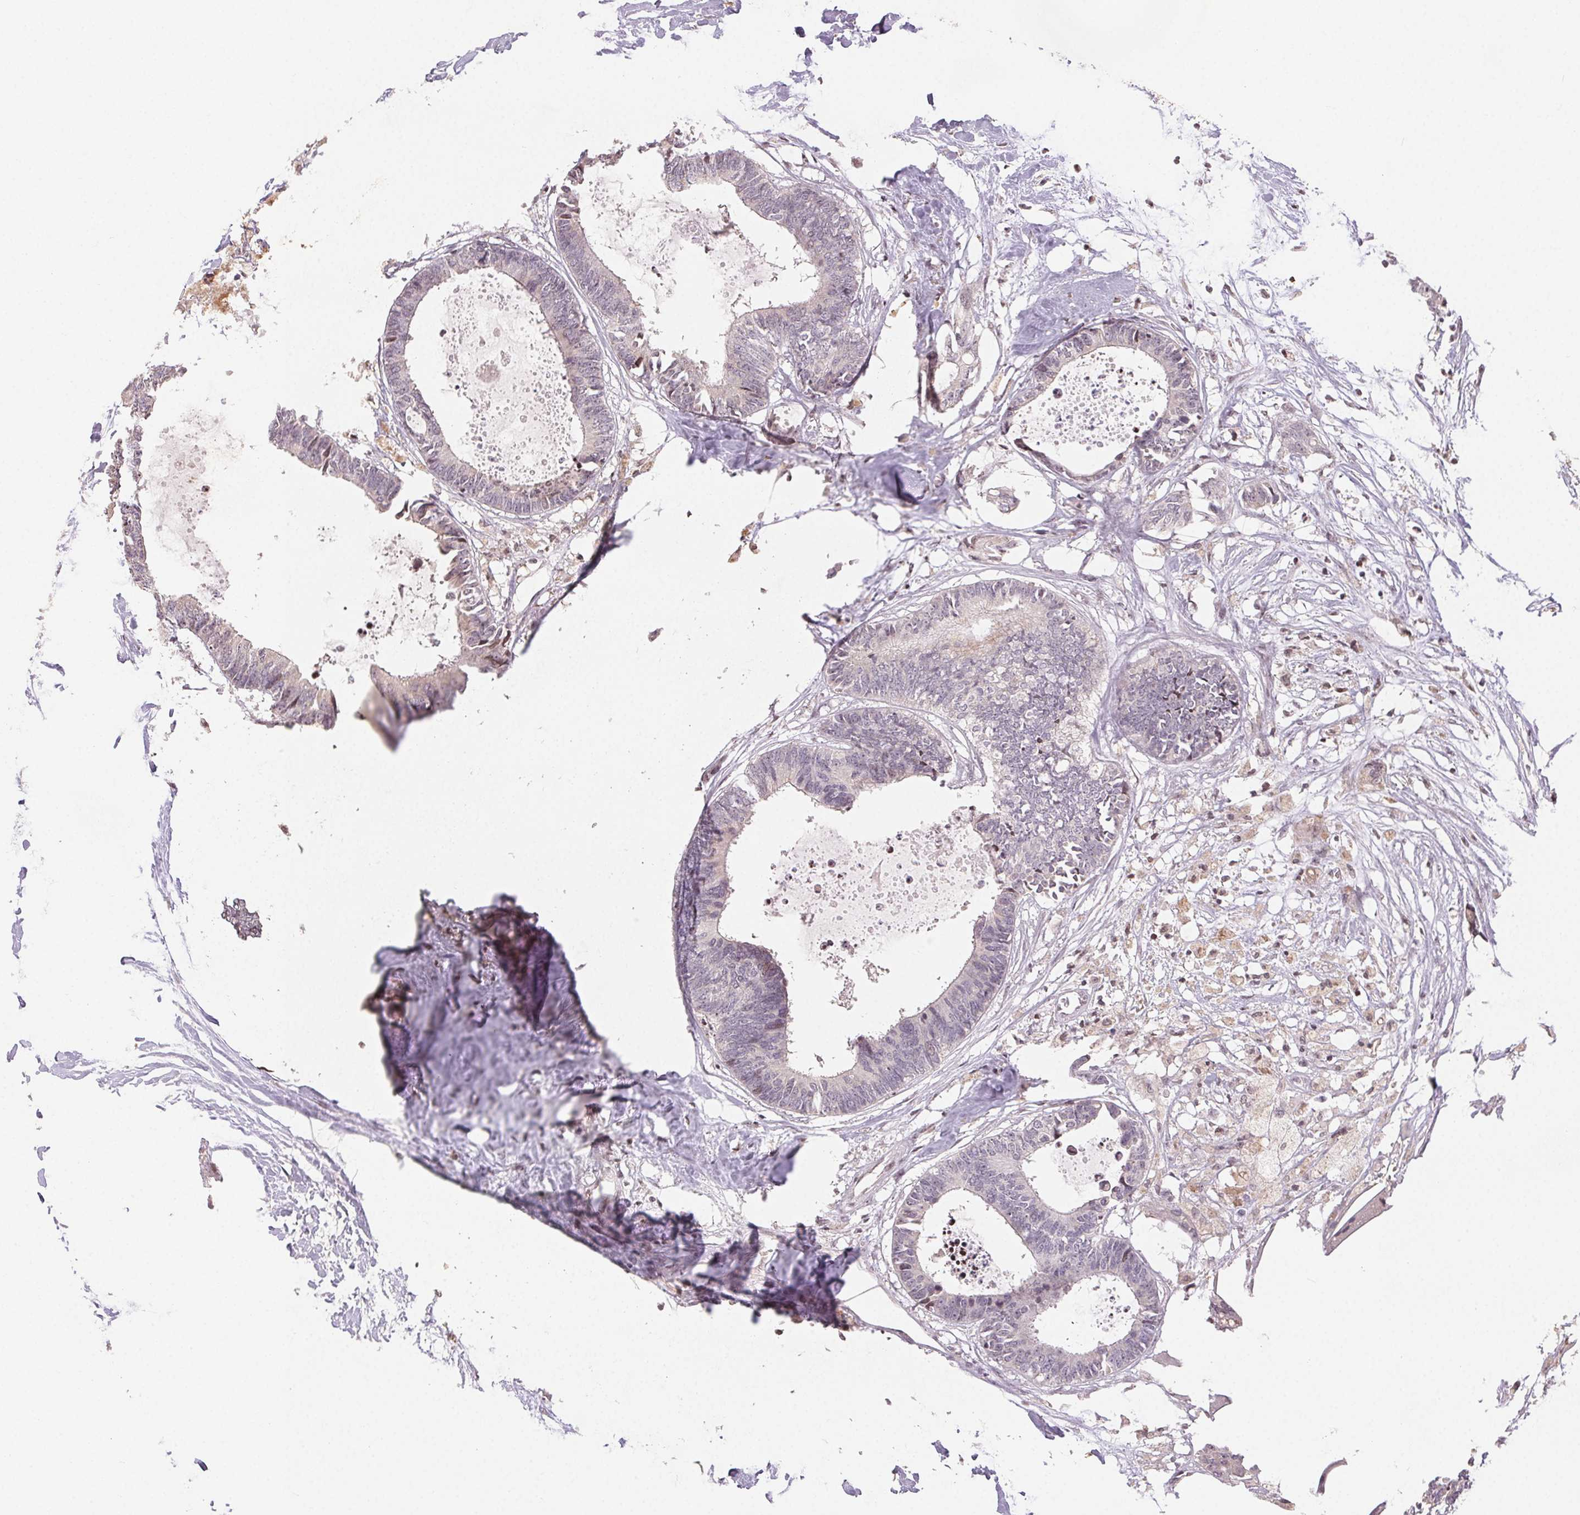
{"staining": {"intensity": "negative", "quantity": "none", "location": "none"}, "tissue": "colorectal cancer", "cell_type": "Tumor cells", "image_type": "cancer", "snomed": [{"axis": "morphology", "description": "Adenocarcinoma, NOS"}, {"axis": "topography", "description": "Colon"}, {"axis": "topography", "description": "Rectum"}], "caption": "Colorectal cancer (adenocarcinoma) was stained to show a protein in brown. There is no significant expression in tumor cells.", "gene": "MAPKAPK2", "patient": {"sex": "male", "age": 57}}